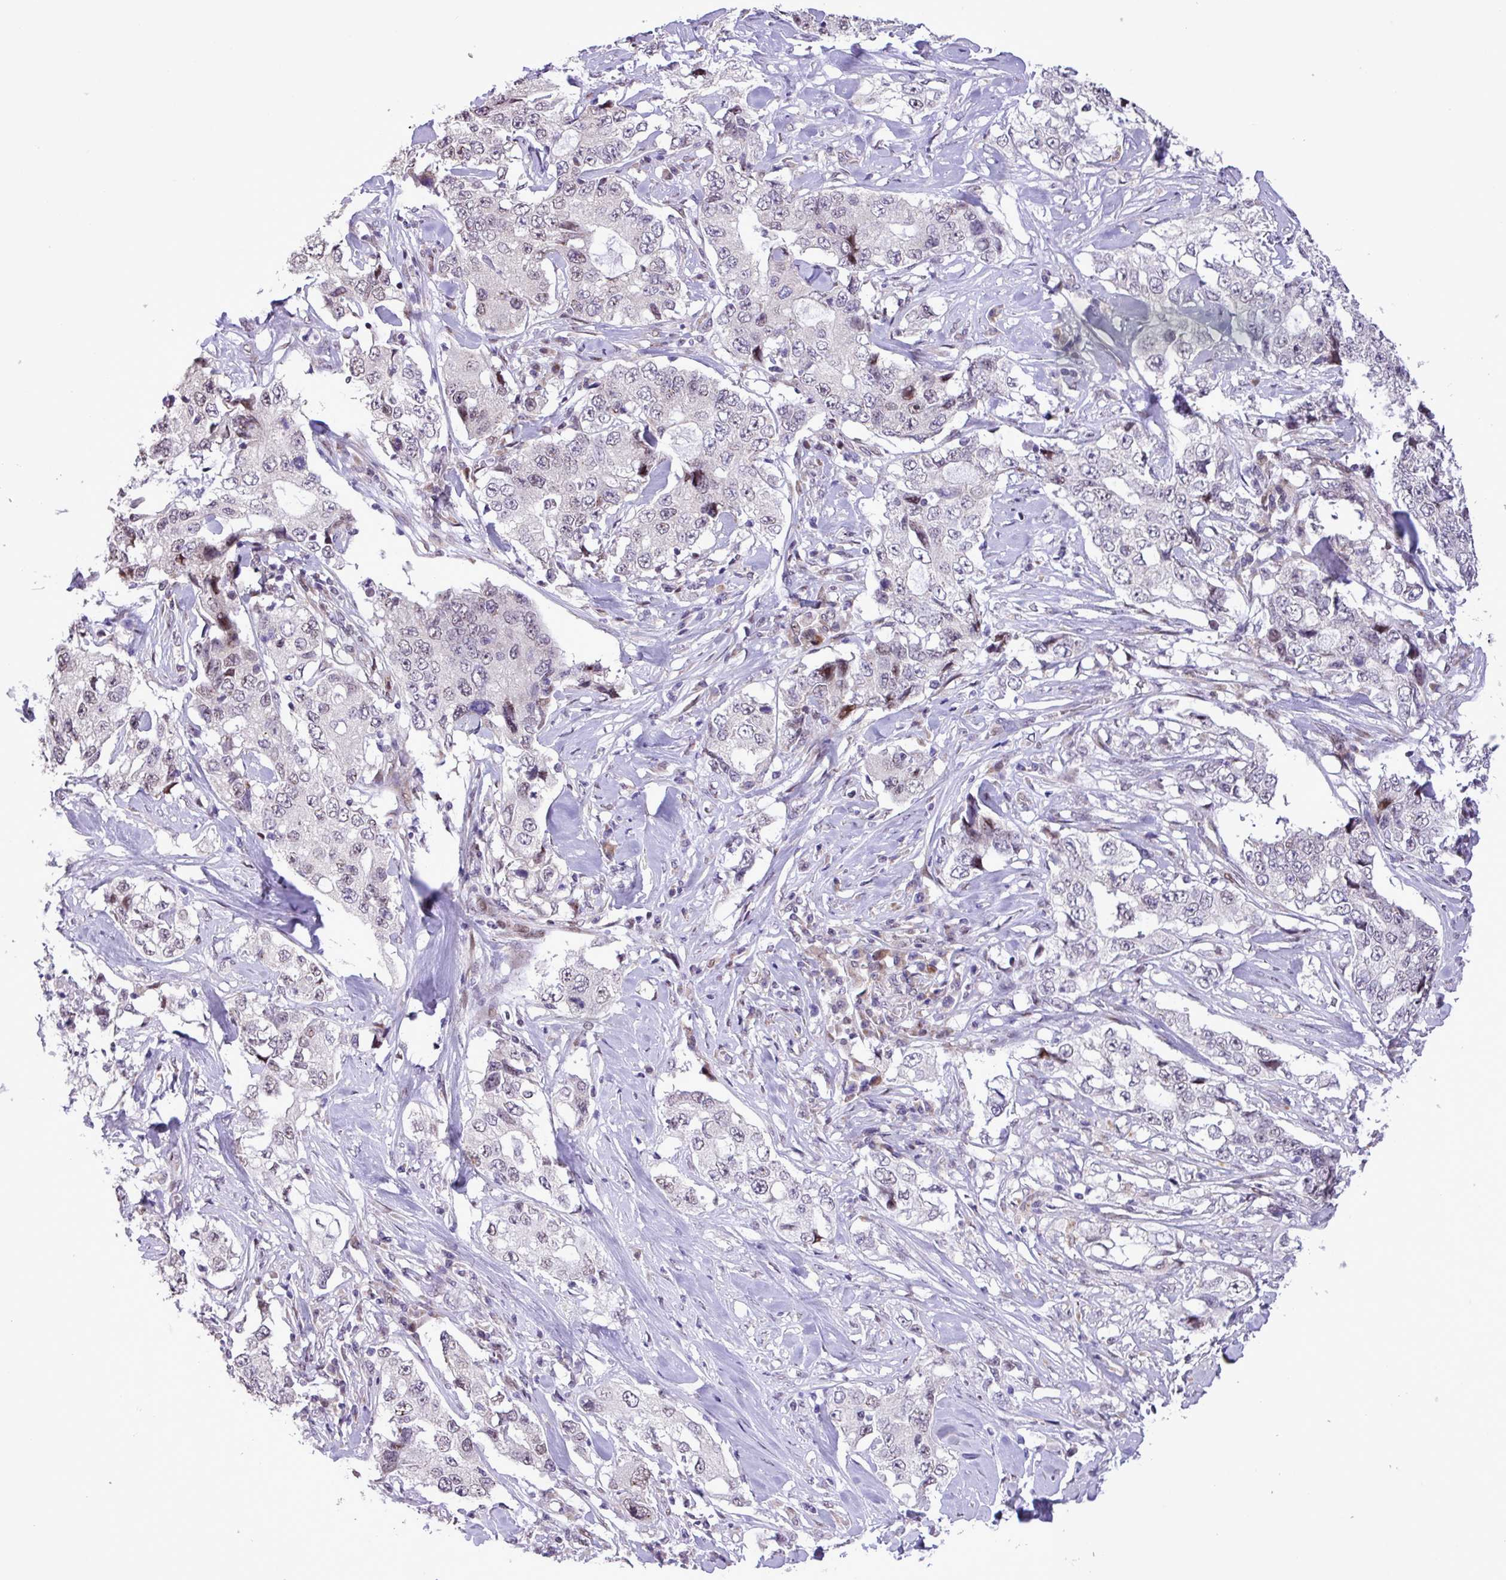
{"staining": {"intensity": "weak", "quantity": "<25%", "location": "nuclear"}, "tissue": "lung cancer", "cell_type": "Tumor cells", "image_type": "cancer", "snomed": [{"axis": "morphology", "description": "Adenocarcinoma, NOS"}, {"axis": "topography", "description": "Lung"}], "caption": "This image is of lung cancer stained with immunohistochemistry (IHC) to label a protein in brown with the nuclei are counter-stained blue. There is no staining in tumor cells.", "gene": "ZNF354A", "patient": {"sex": "female", "age": 51}}